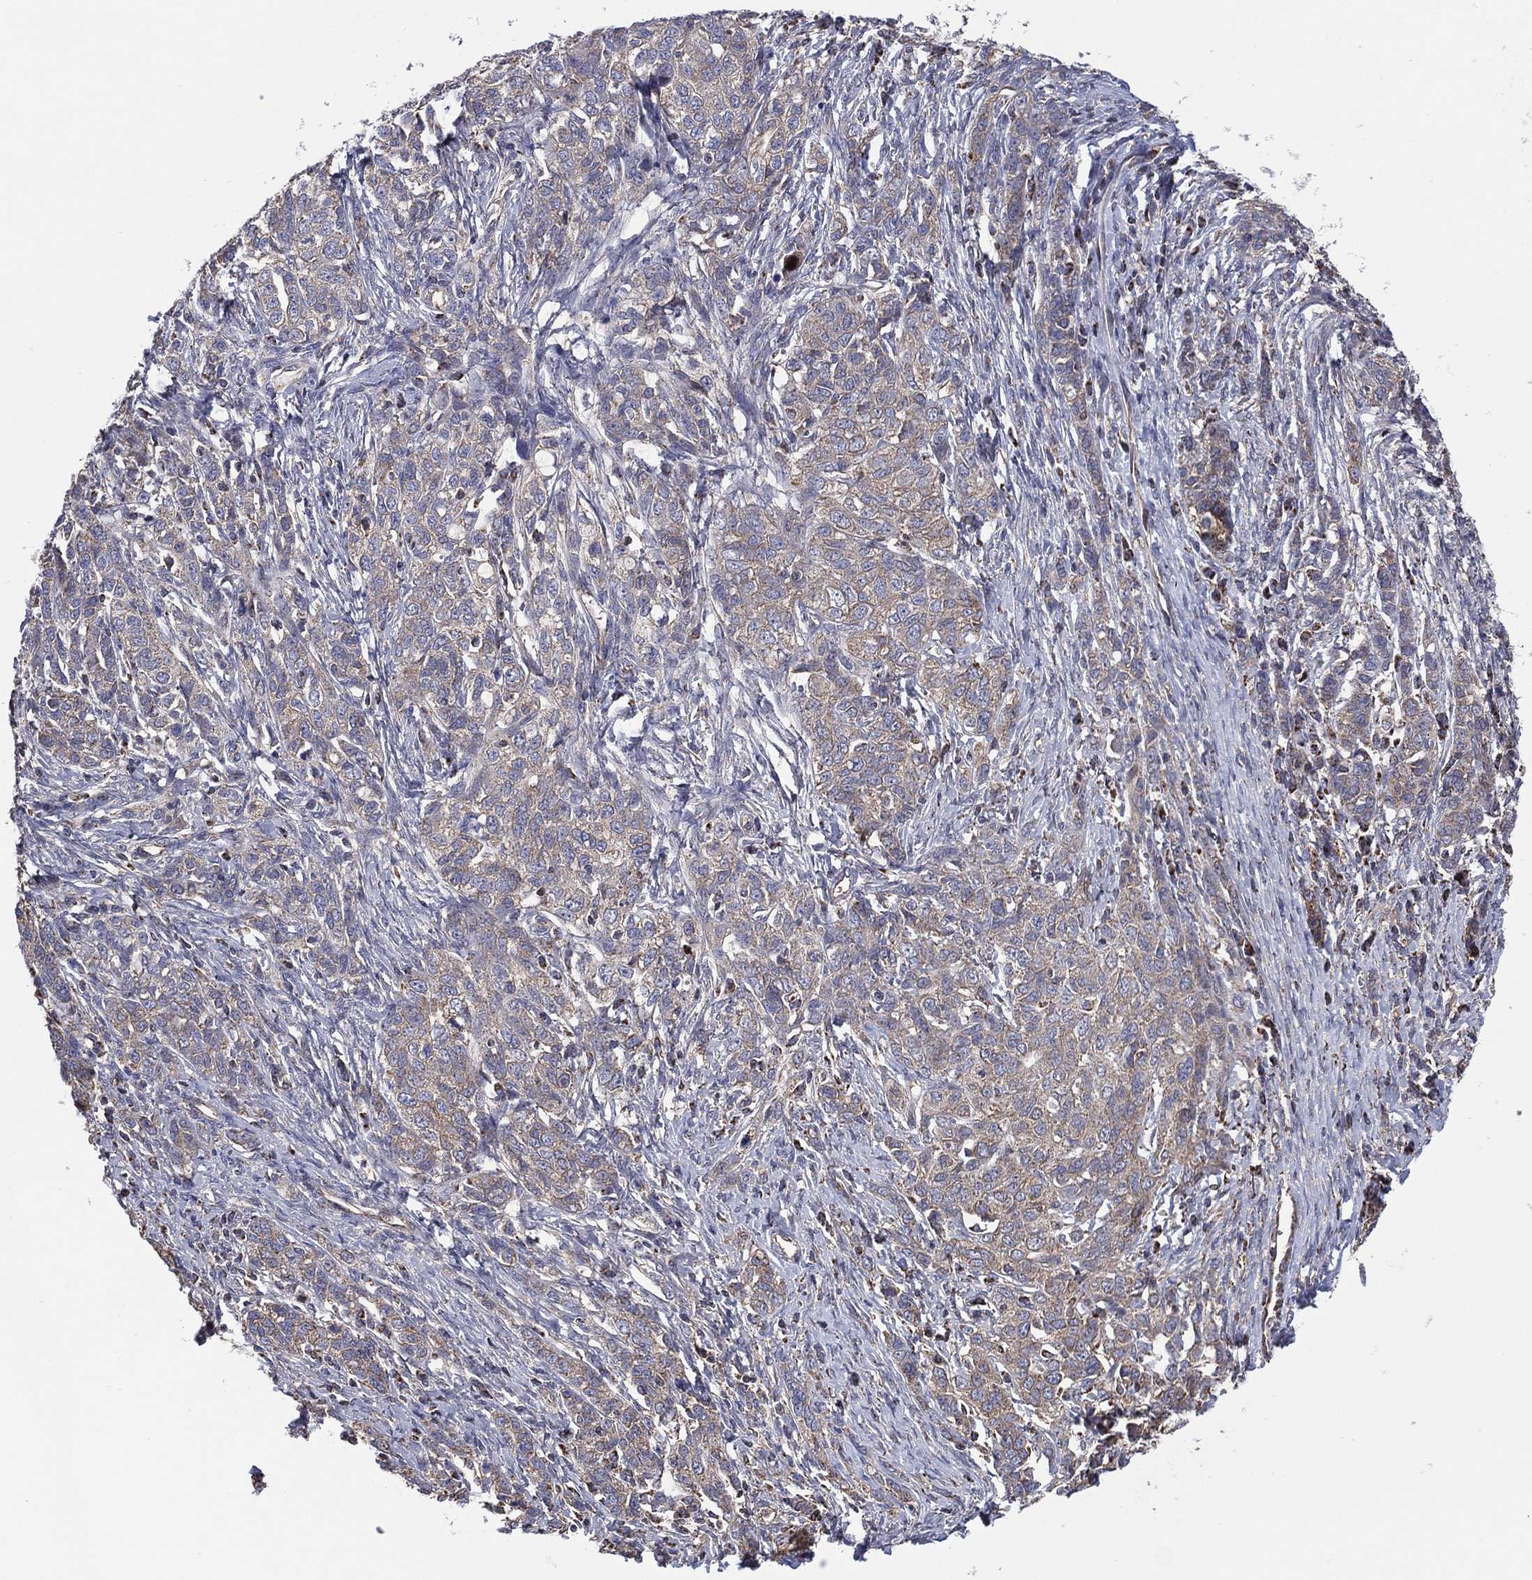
{"staining": {"intensity": "negative", "quantity": "none", "location": "none"}, "tissue": "ovarian cancer", "cell_type": "Tumor cells", "image_type": "cancer", "snomed": [{"axis": "morphology", "description": "Cystadenocarcinoma, serous, NOS"}, {"axis": "topography", "description": "Ovary"}], "caption": "This histopathology image is of ovarian cancer stained with immunohistochemistry to label a protein in brown with the nuclei are counter-stained blue. There is no positivity in tumor cells. The staining was performed using DAB (3,3'-diaminobenzidine) to visualize the protein expression in brown, while the nuclei were stained in blue with hematoxylin (Magnification: 20x).", "gene": "PIDD1", "patient": {"sex": "female", "age": 71}}